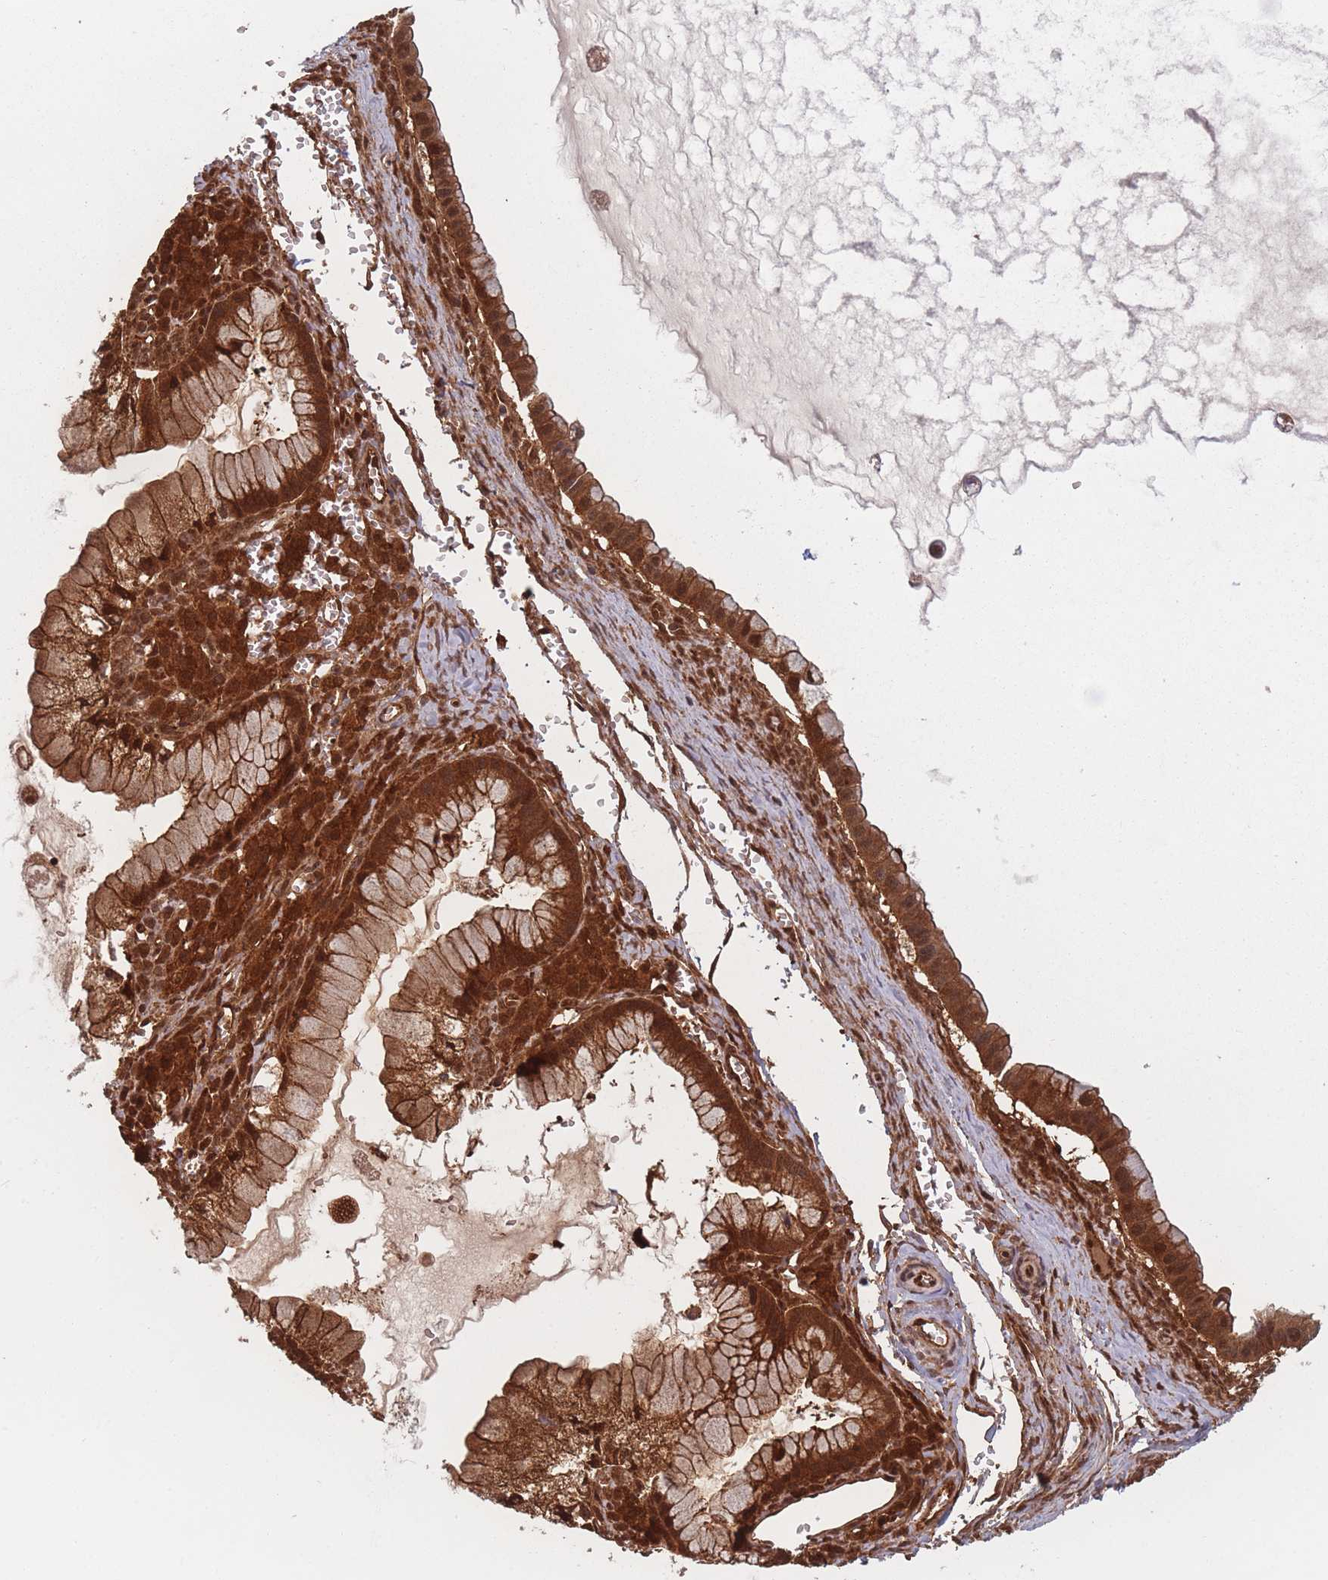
{"staining": {"intensity": "strong", "quantity": ">75%", "location": "cytoplasmic/membranous,nuclear"}, "tissue": "ovarian cancer", "cell_type": "Tumor cells", "image_type": "cancer", "snomed": [{"axis": "morphology", "description": "Cystadenocarcinoma, mucinous, NOS"}, {"axis": "topography", "description": "Ovary"}], "caption": "Human ovarian mucinous cystadenocarcinoma stained with a protein marker reveals strong staining in tumor cells.", "gene": "PODXL2", "patient": {"sex": "female", "age": 59}}